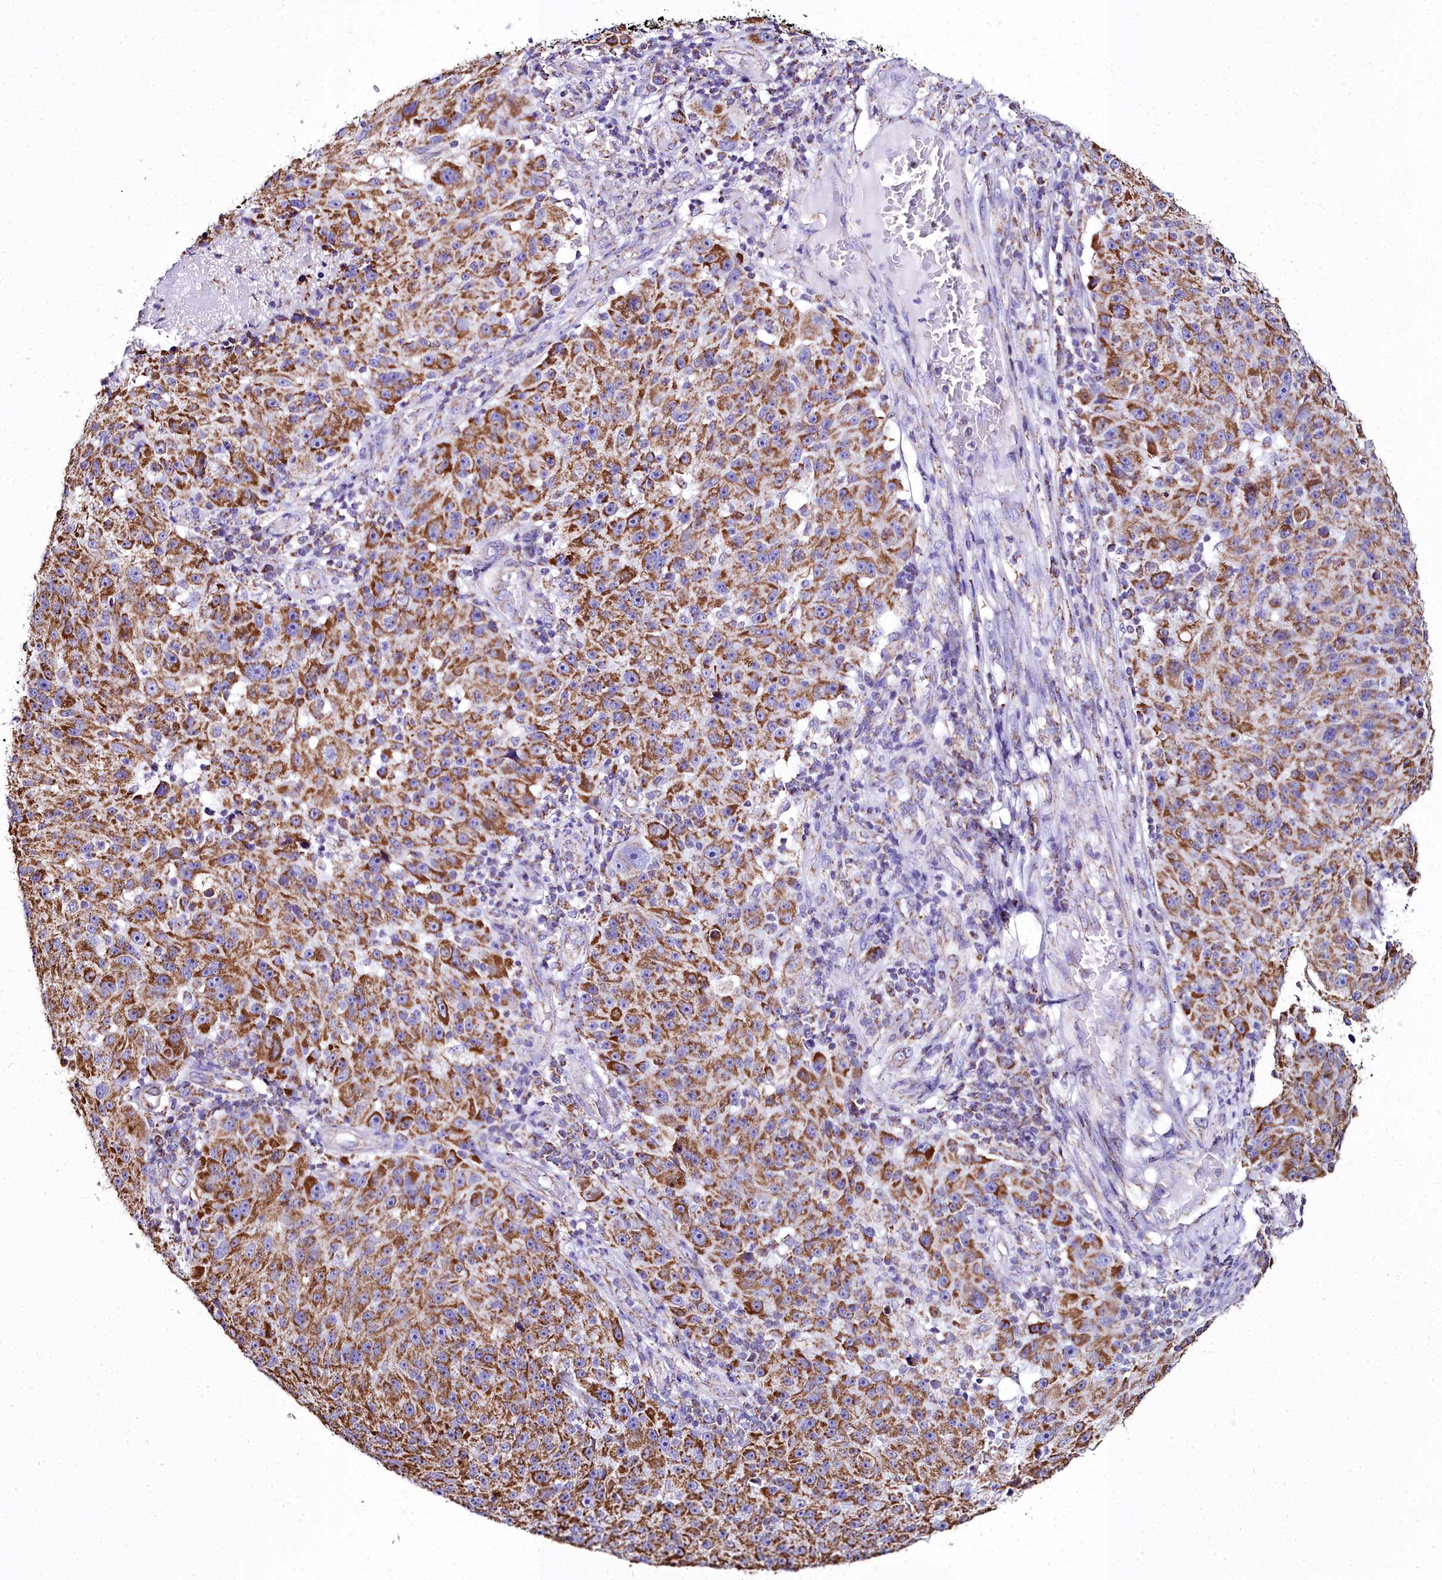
{"staining": {"intensity": "moderate", "quantity": ">75%", "location": "cytoplasmic/membranous"}, "tissue": "melanoma", "cell_type": "Tumor cells", "image_type": "cancer", "snomed": [{"axis": "morphology", "description": "Malignant melanoma, NOS"}, {"axis": "topography", "description": "Skin"}], "caption": "Approximately >75% of tumor cells in melanoma reveal moderate cytoplasmic/membranous protein positivity as visualized by brown immunohistochemical staining.", "gene": "WDFY3", "patient": {"sex": "male", "age": 53}}